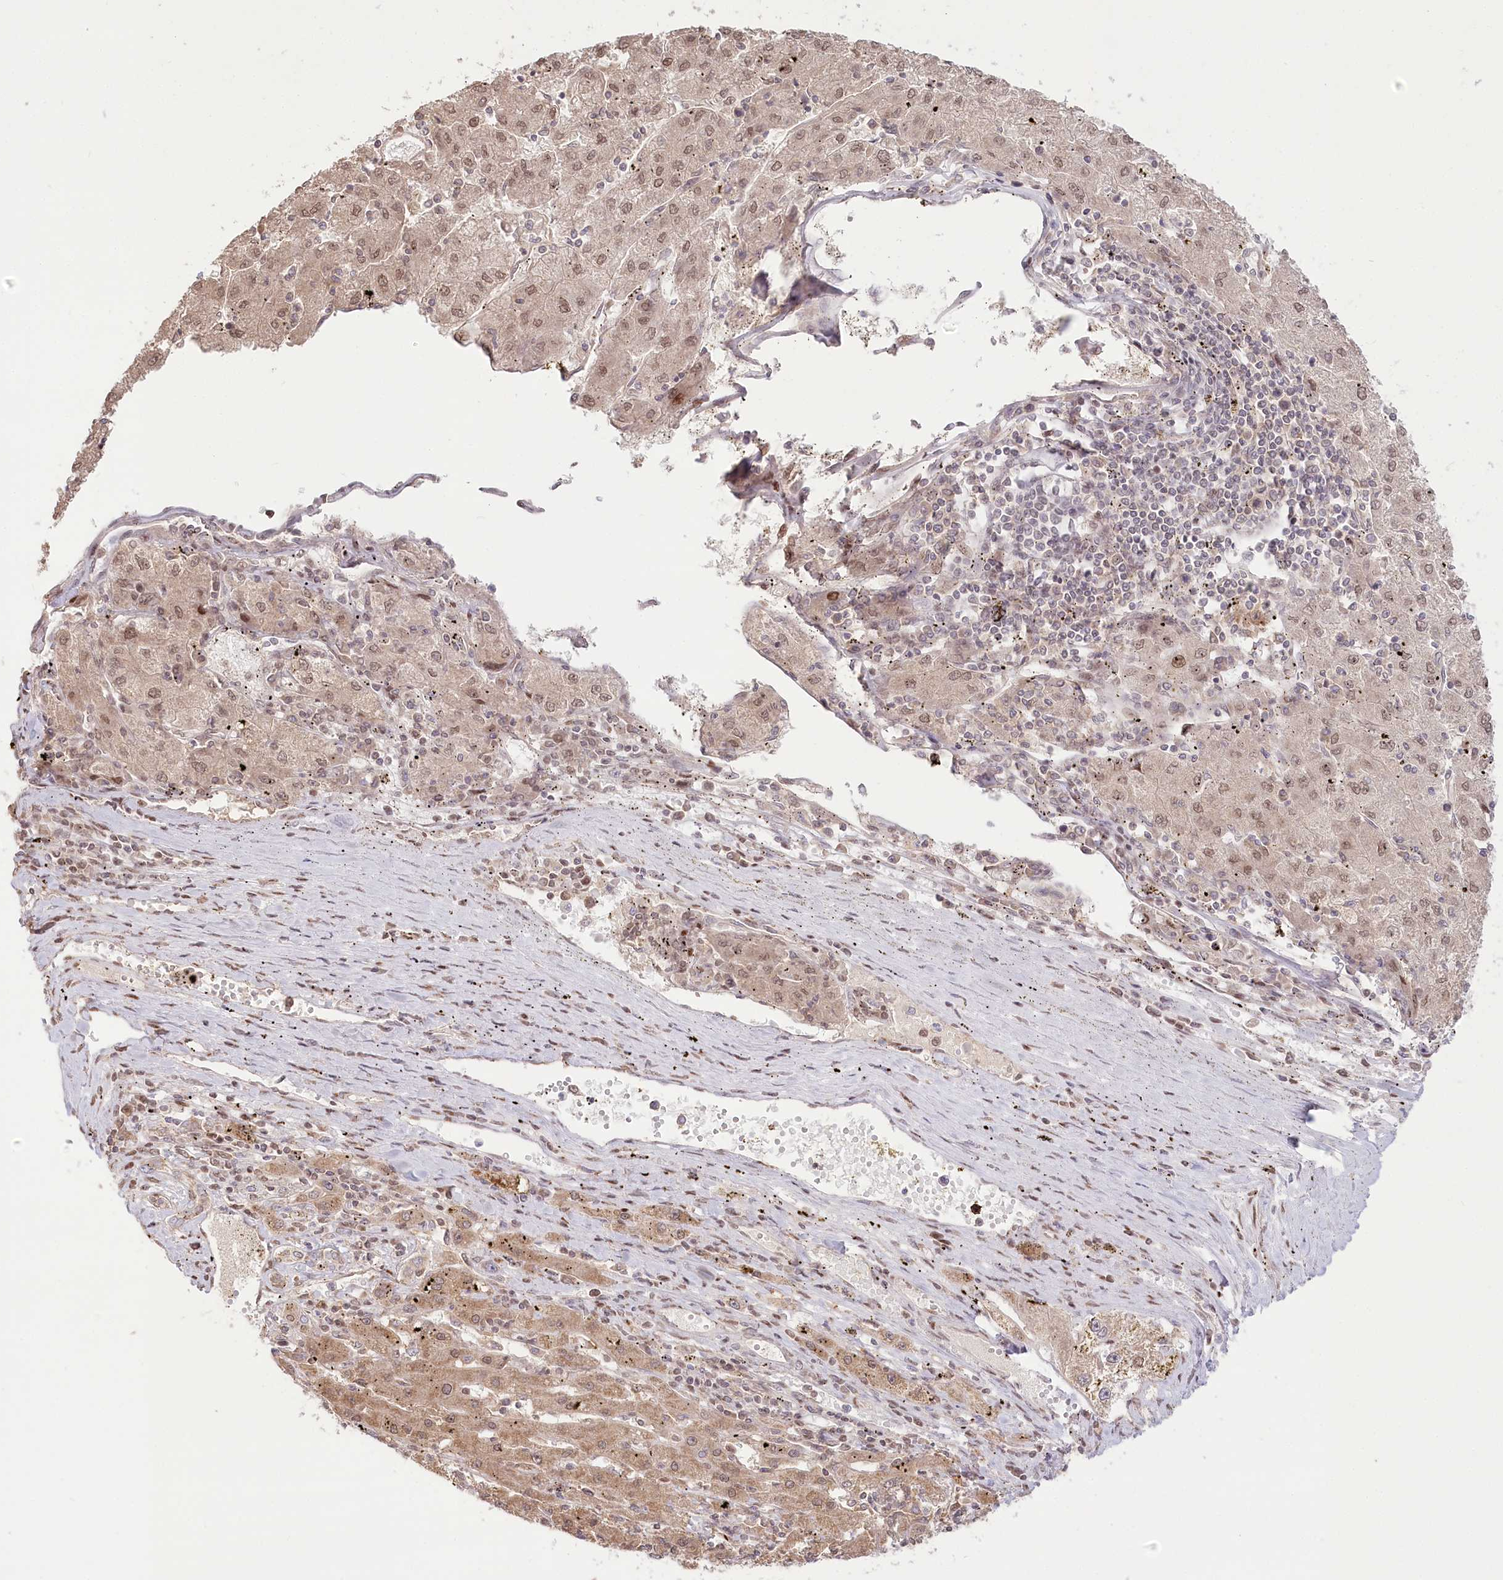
{"staining": {"intensity": "moderate", "quantity": ">75%", "location": "nuclear"}, "tissue": "liver cancer", "cell_type": "Tumor cells", "image_type": "cancer", "snomed": [{"axis": "morphology", "description": "Carcinoma, Hepatocellular, NOS"}, {"axis": "topography", "description": "Liver"}], "caption": "Protein staining of liver cancer tissue demonstrates moderate nuclear positivity in approximately >75% of tumor cells. The staining was performed using DAB to visualize the protein expression in brown, while the nuclei were stained in blue with hematoxylin (Magnification: 20x).", "gene": "PYURF", "patient": {"sex": "male", "age": 72}}